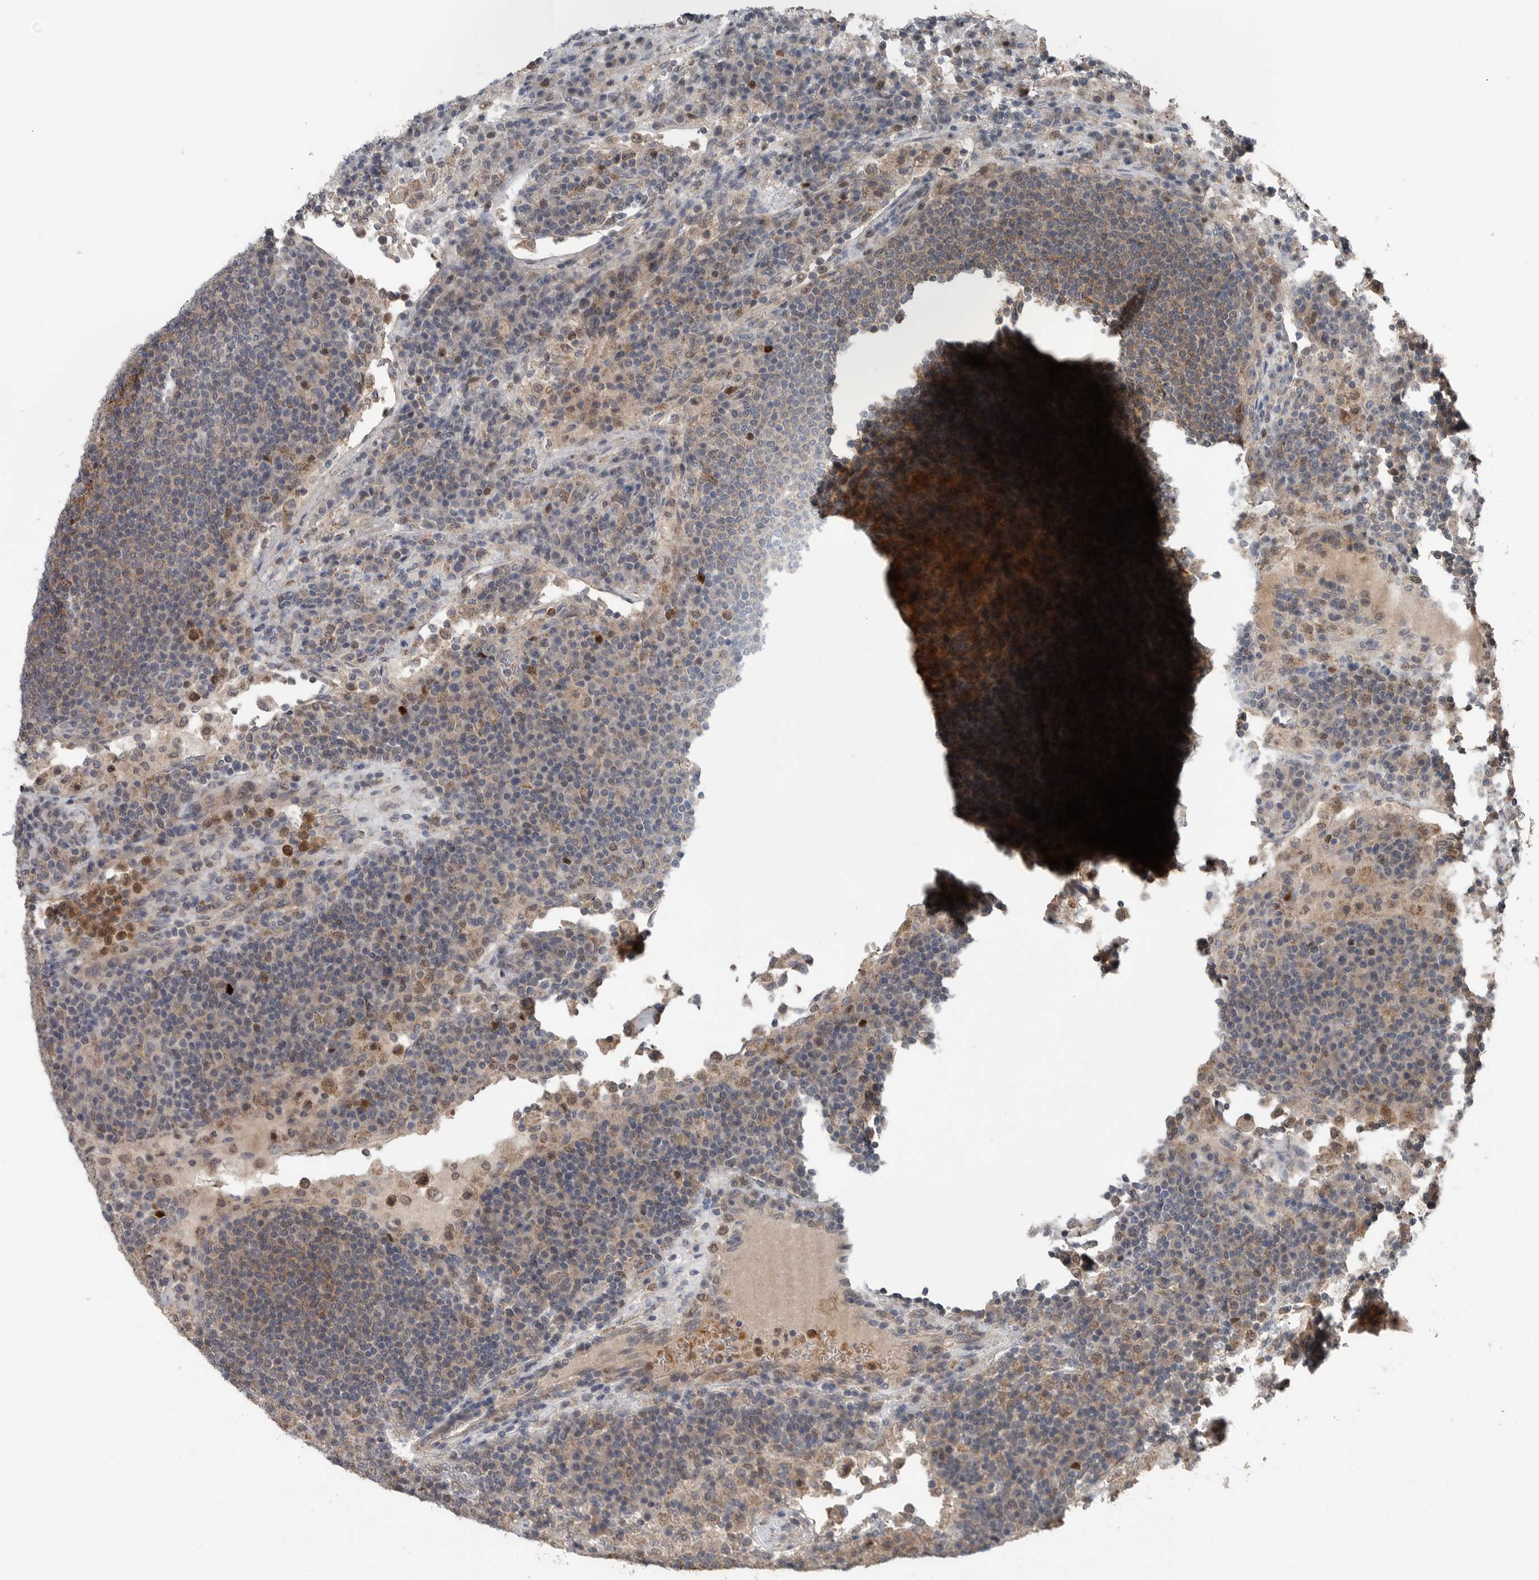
{"staining": {"intensity": "moderate", "quantity": "25%-75%", "location": "cytoplasmic/membranous"}, "tissue": "lymph node", "cell_type": "Germinal center cells", "image_type": "normal", "snomed": [{"axis": "morphology", "description": "Normal tissue, NOS"}, {"axis": "topography", "description": "Lymph node"}], "caption": "Immunohistochemical staining of normal human lymph node shows medium levels of moderate cytoplasmic/membranous expression in about 25%-75% of germinal center cells.", "gene": "SCP2", "patient": {"sex": "female", "age": 53}}